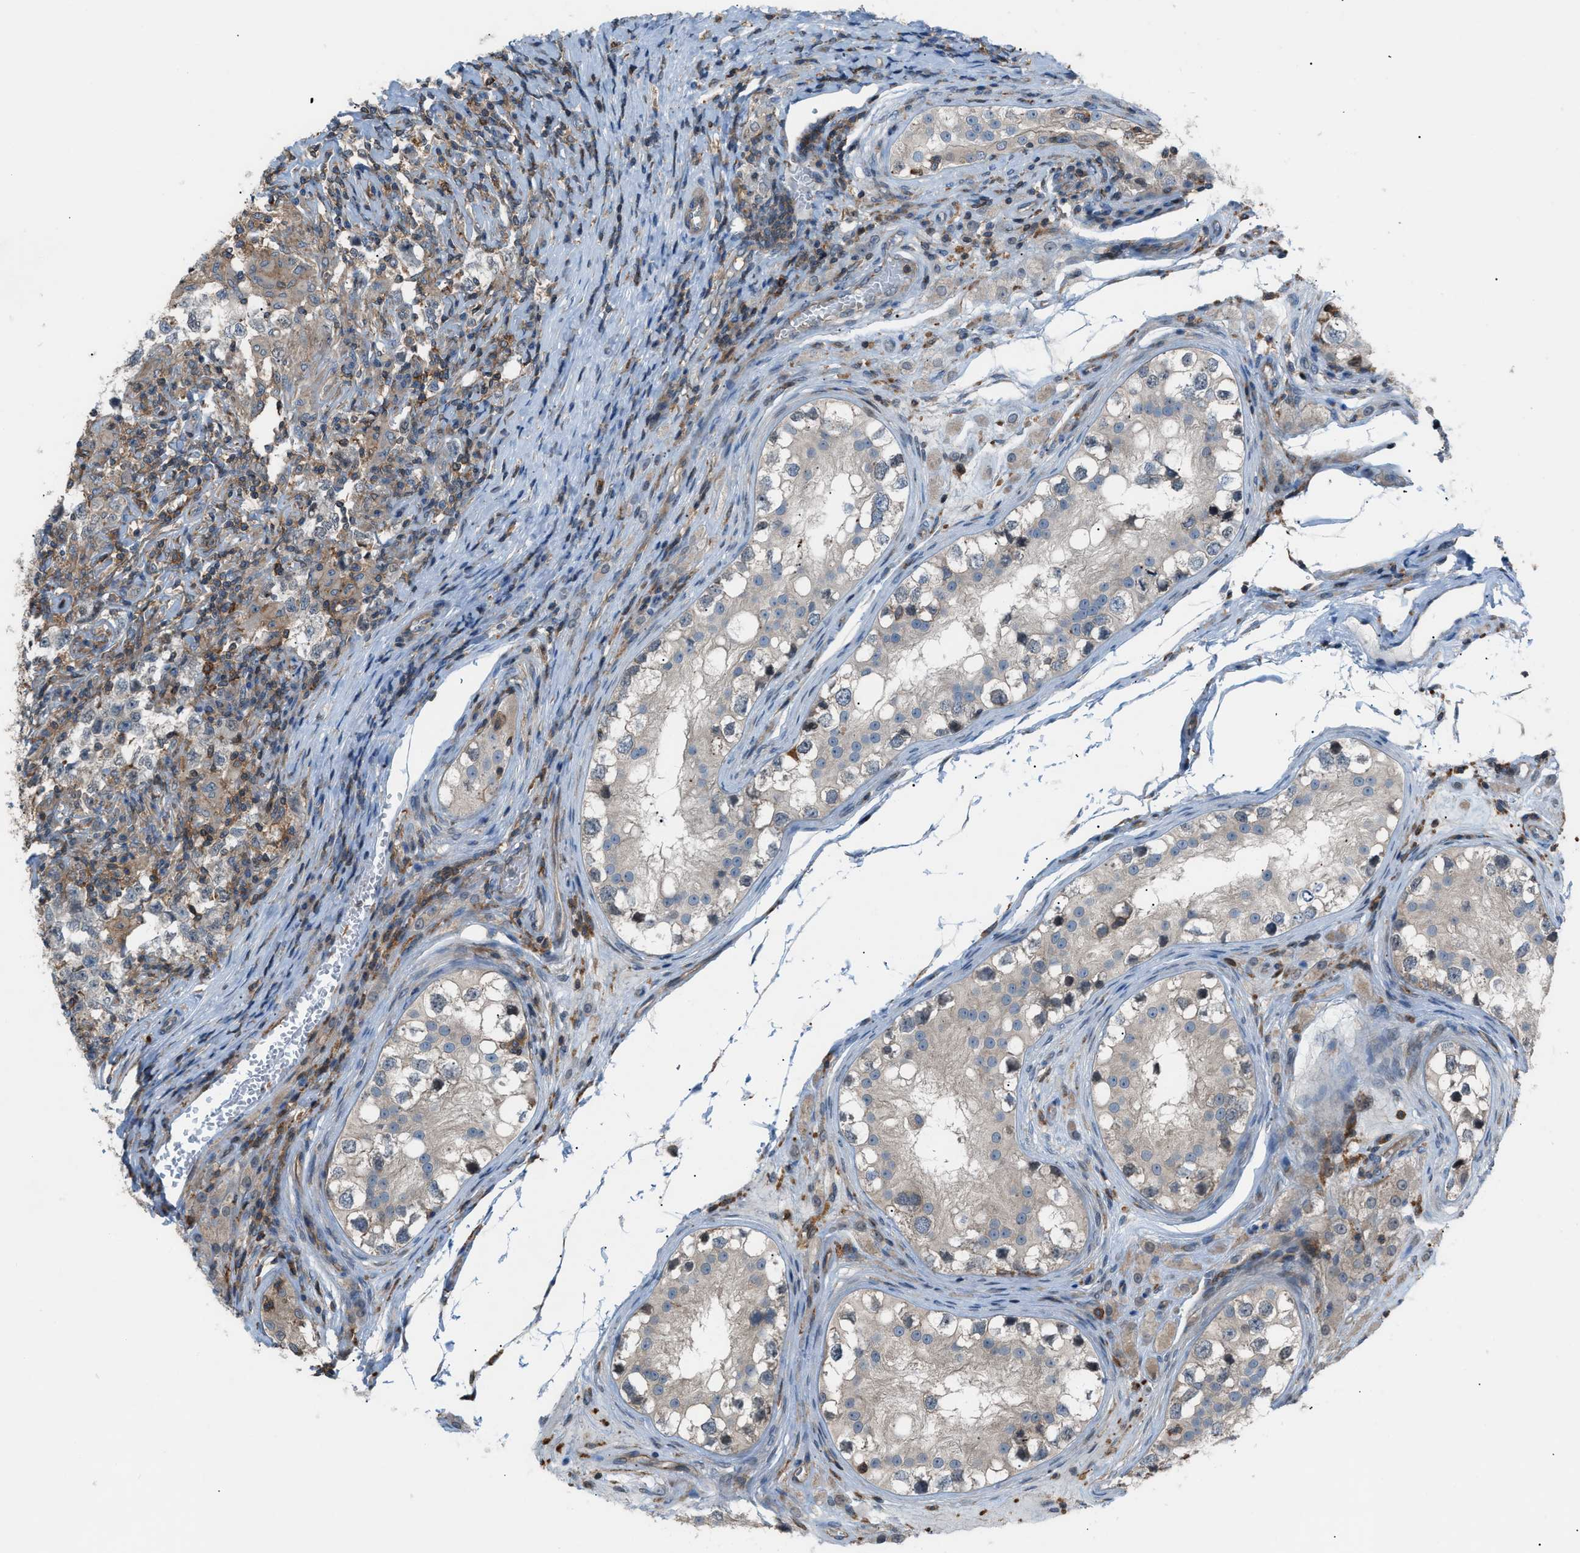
{"staining": {"intensity": "negative", "quantity": "none", "location": "none"}, "tissue": "testis cancer", "cell_type": "Tumor cells", "image_type": "cancer", "snomed": [{"axis": "morphology", "description": "Carcinoma, Embryonal, NOS"}, {"axis": "topography", "description": "Testis"}], "caption": "High power microscopy image of an IHC image of testis embryonal carcinoma, revealing no significant positivity in tumor cells. (DAB (3,3'-diaminobenzidine) IHC visualized using brightfield microscopy, high magnification).", "gene": "DYRK1A", "patient": {"sex": "male", "age": 21}}